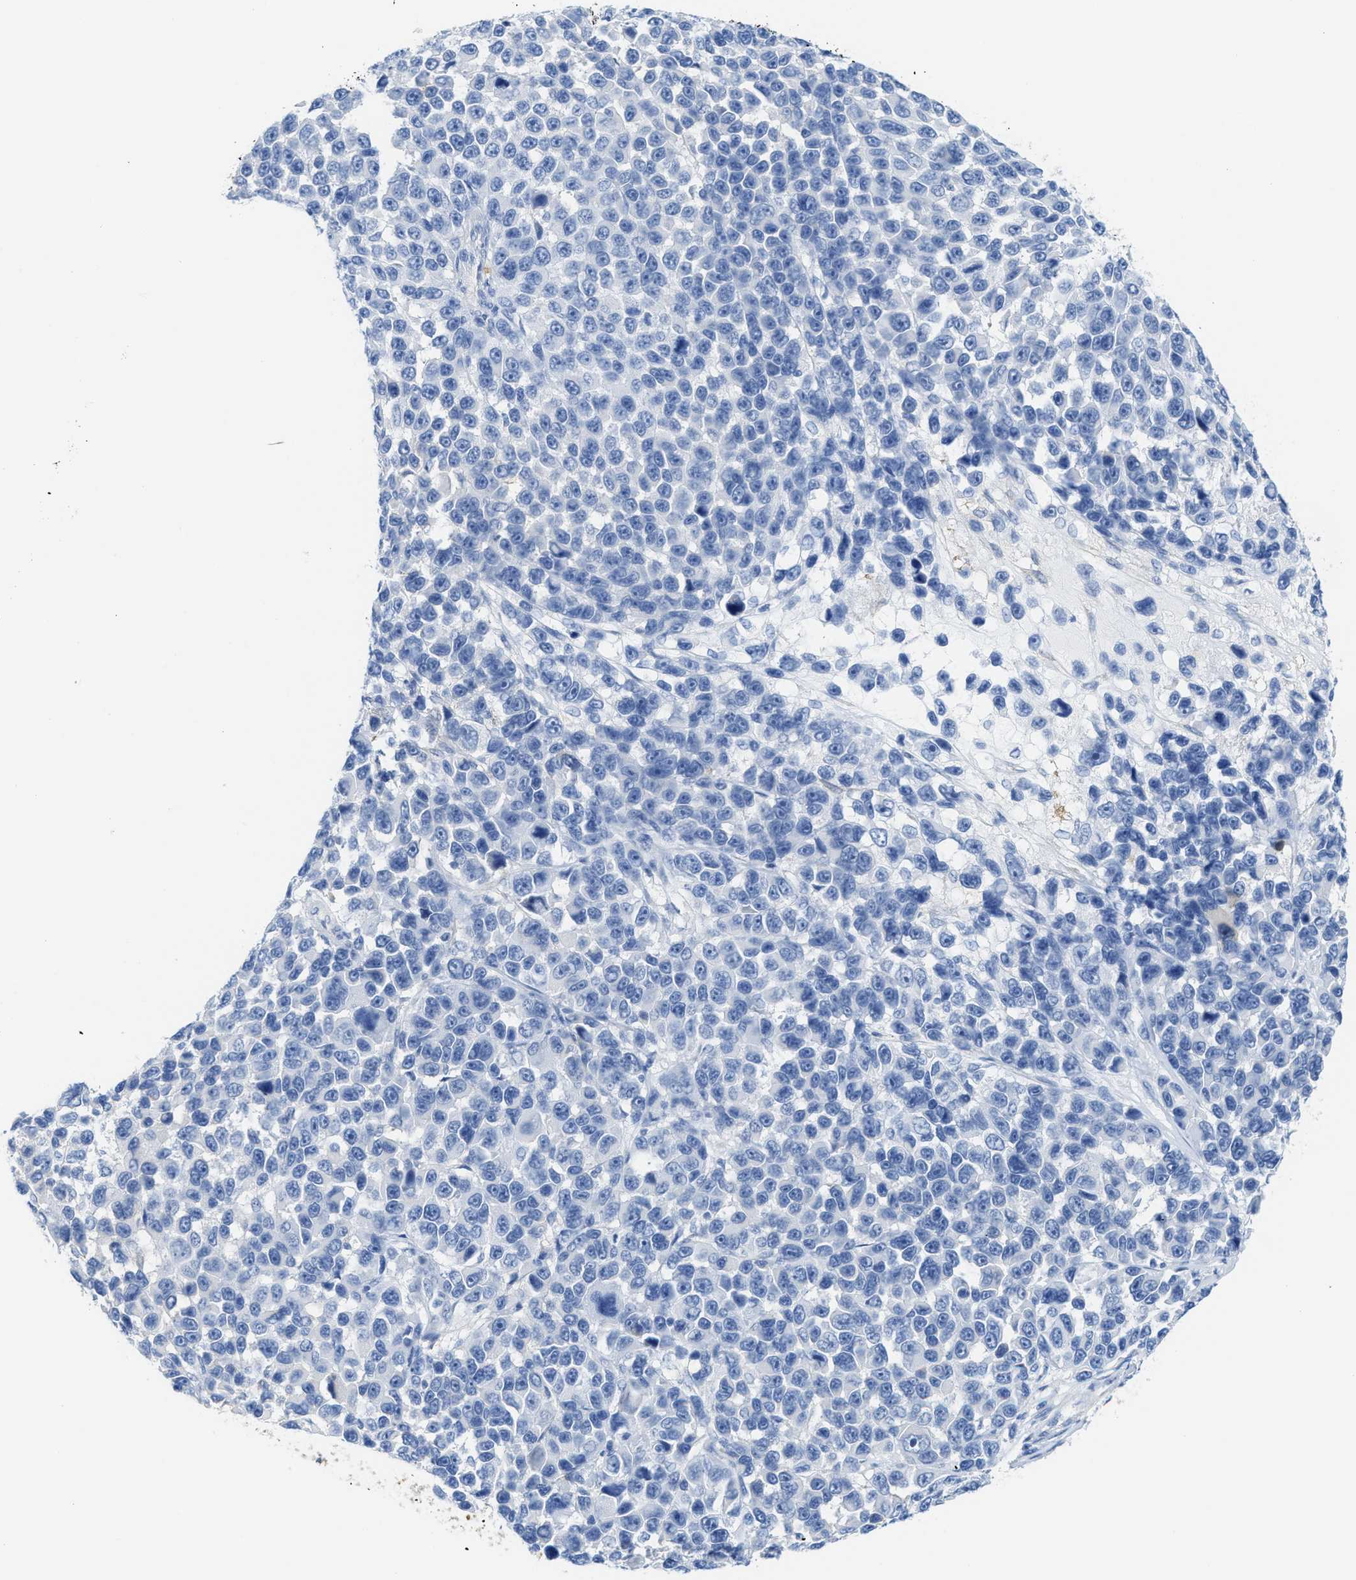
{"staining": {"intensity": "negative", "quantity": "none", "location": "none"}, "tissue": "melanoma", "cell_type": "Tumor cells", "image_type": "cancer", "snomed": [{"axis": "morphology", "description": "Malignant melanoma, NOS"}, {"axis": "topography", "description": "Skin"}], "caption": "This is an IHC micrograph of human malignant melanoma. There is no positivity in tumor cells.", "gene": "ASS1", "patient": {"sex": "male", "age": 53}}